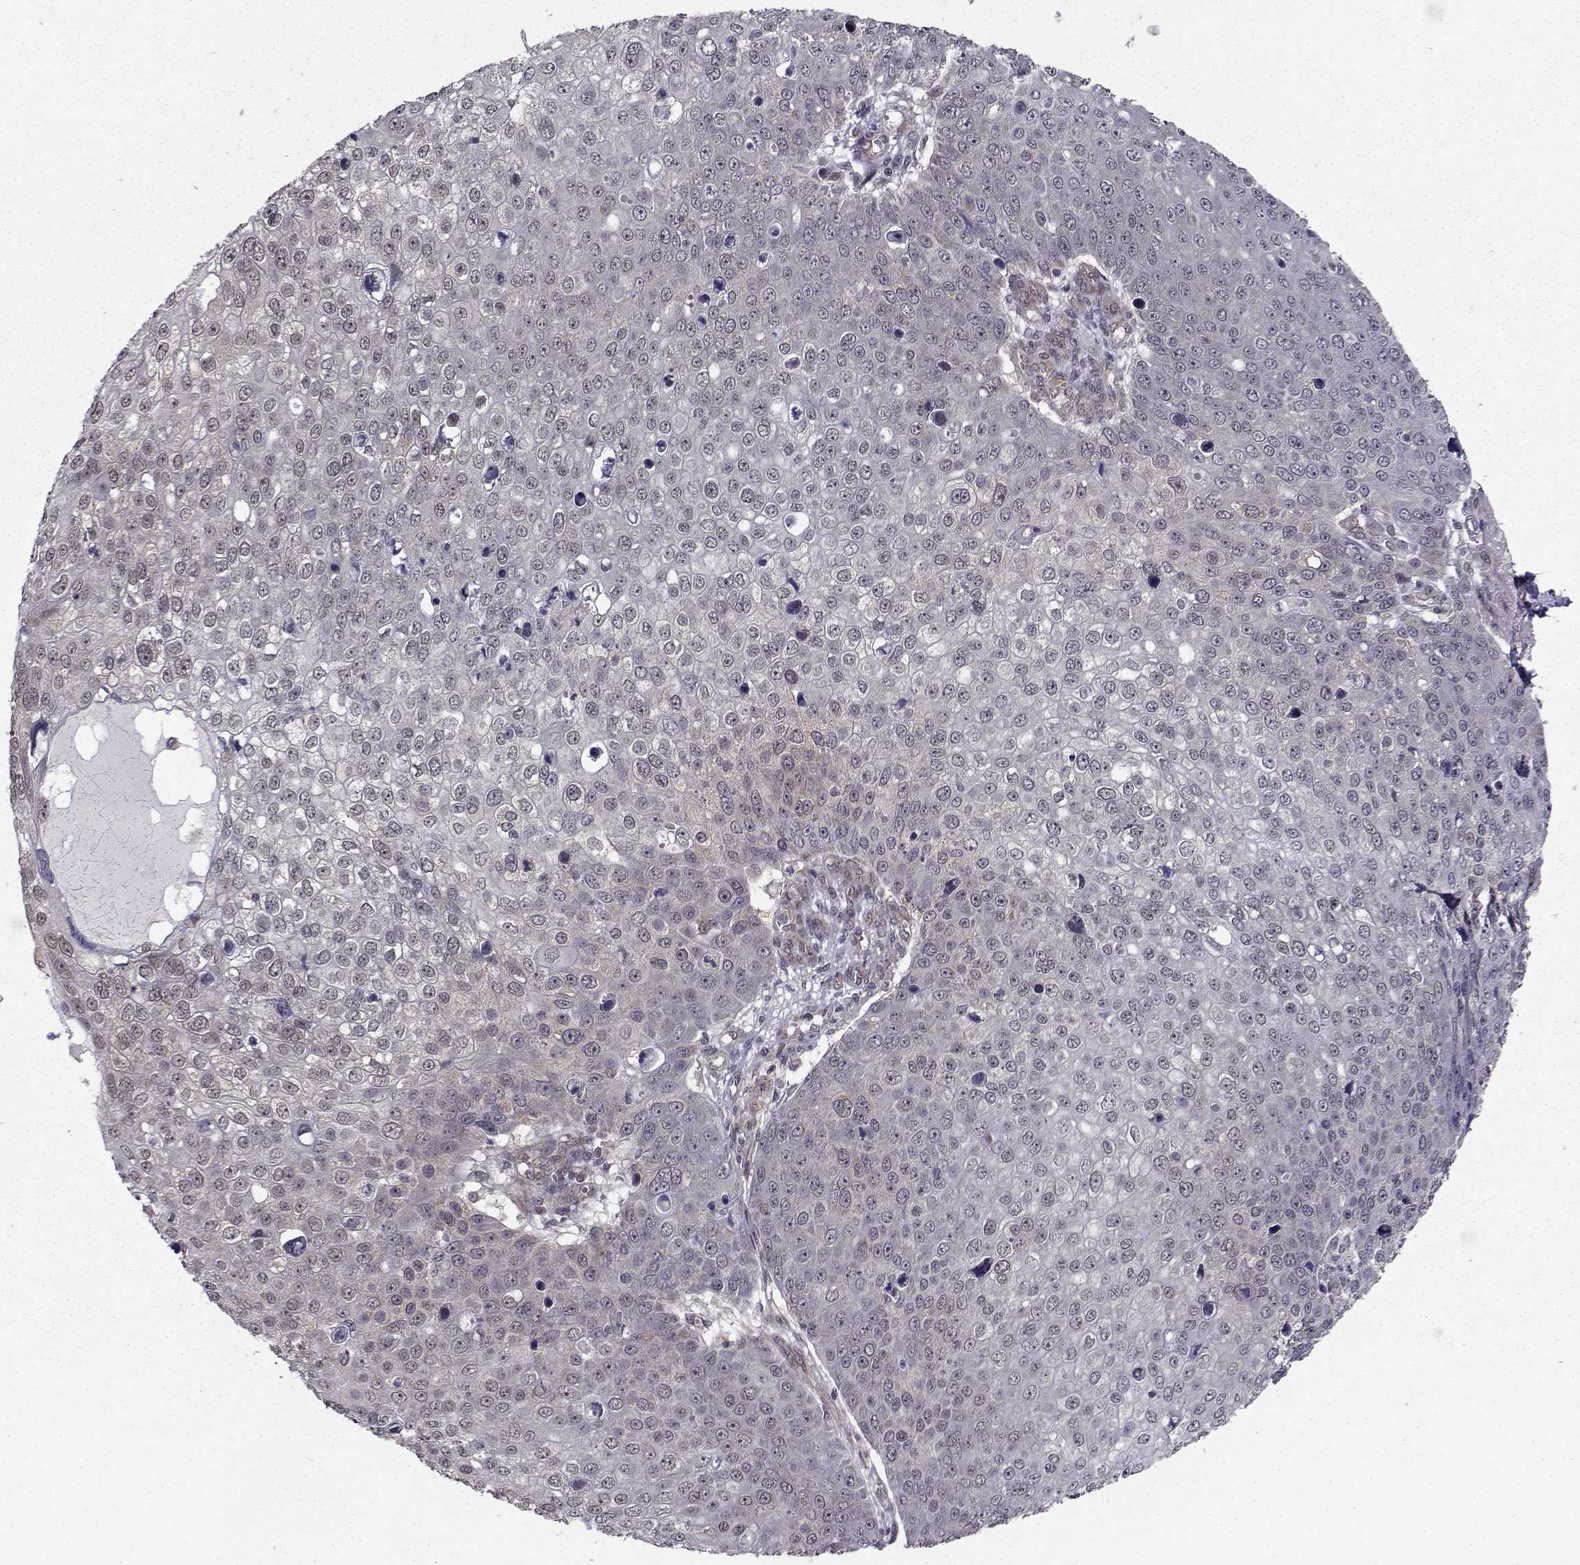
{"staining": {"intensity": "weak", "quantity": "25%-75%", "location": "nuclear"}, "tissue": "skin cancer", "cell_type": "Tumor cells", "image_type": "cancer", "snomed": [{"axis": "morphology", "description": "Squamous cell carcinoma, NOS"}, {"axis": "topography", "description": "Skin"}], "caption": "The immunohistochemical stain labels weak nuclear positivity in tumor cells of squamous cell carcinoma (skin) tissue. (DAB (3,3'-diaminobenzidine) = brown stain, brightfield microscopy at high magnification).", "gene": "PKN2", "patient": {"sex": "male", "age": 71}}